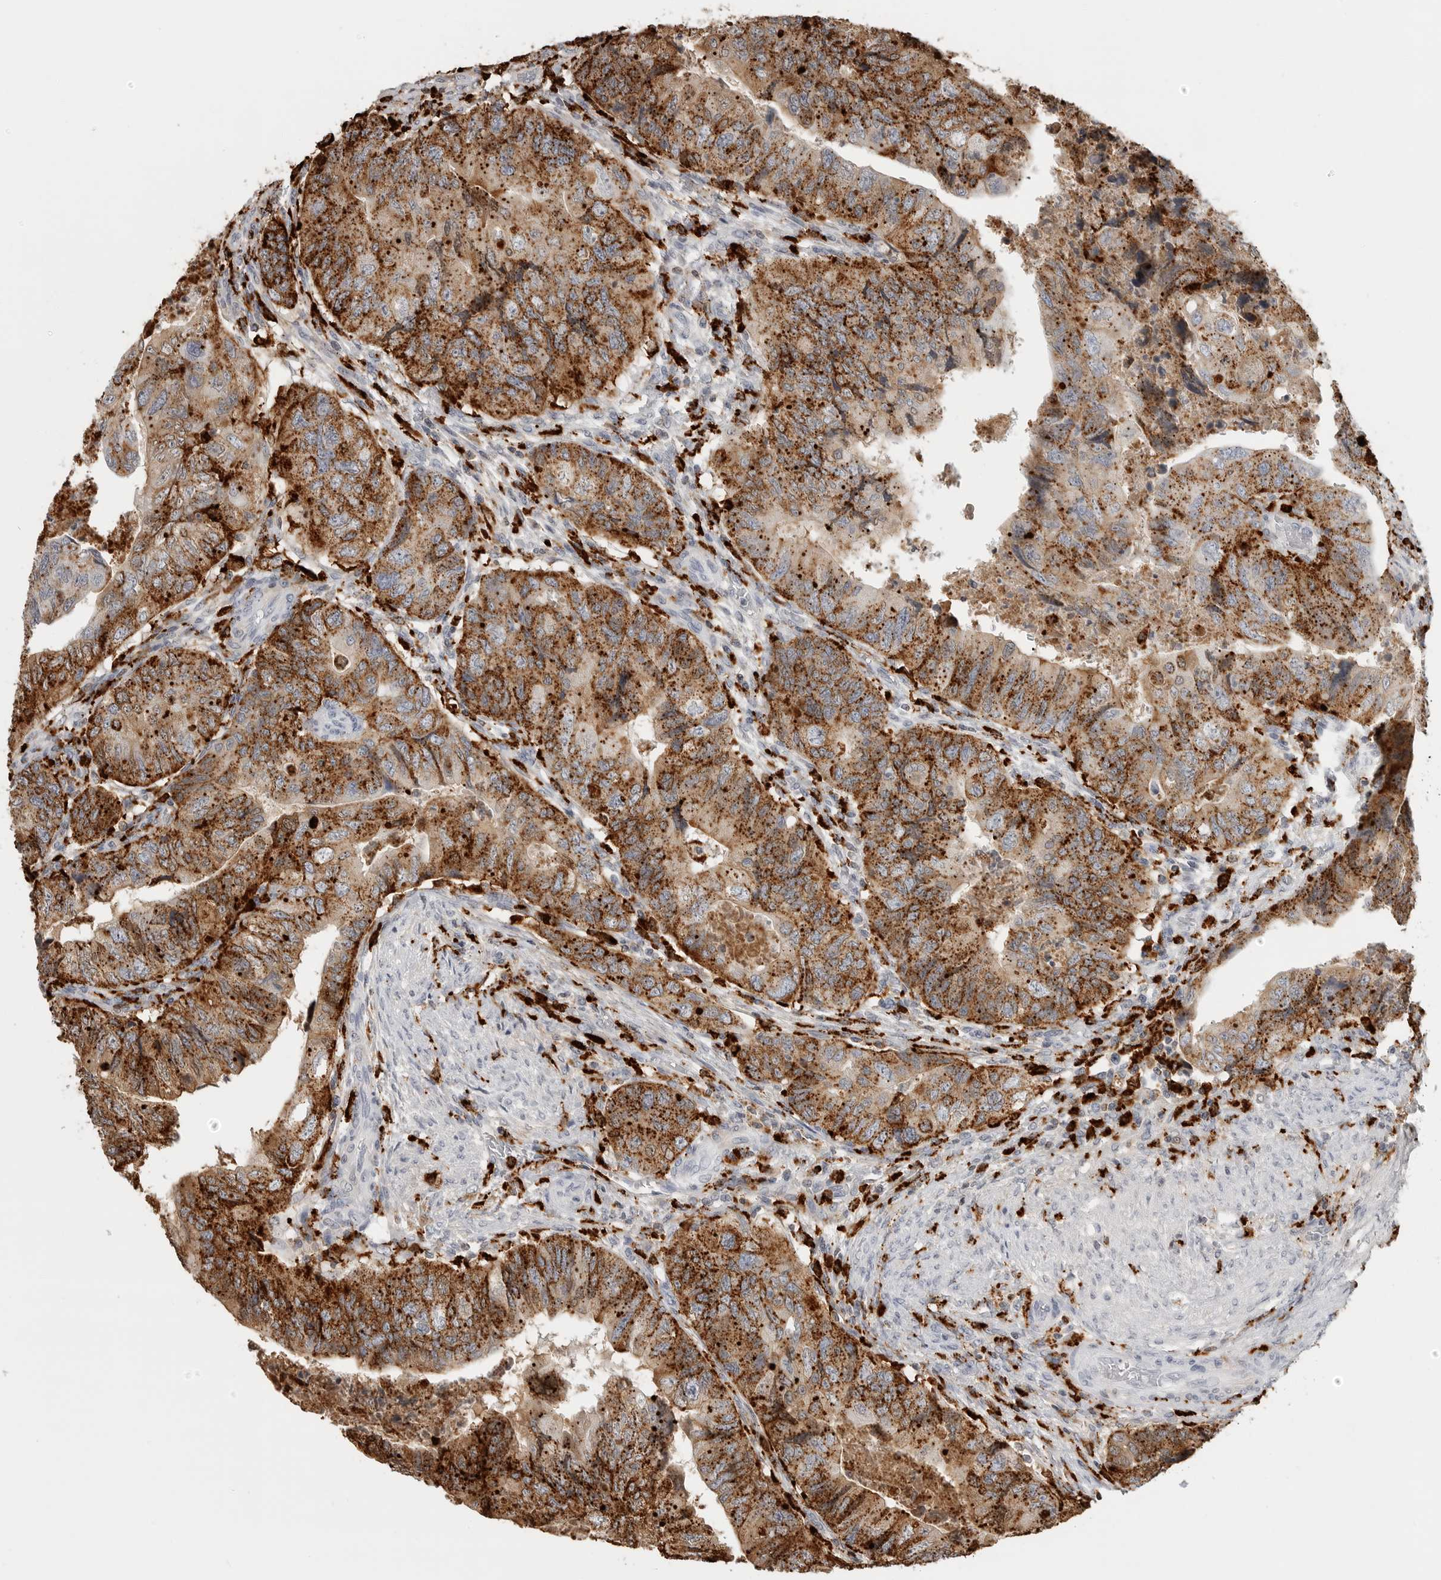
{"staining": {"intensity": "strong", "quantity": ">75%", "location": "cytoplasmic/membranous"}, "tissue": "colorectal cancer", "cell_type": "Tumor cells", "image_type": "cancer", "snomed": [{"axis": "morphology", "description": "Adenocarcinoma, NOS"}, {"axis": "topography", "description": "Rectum"}], "caption": "This image exhibits immunohistochemistry staining of human adenocarcinoma (colorectal), with high strong cytoplasmic/membranous positivity in about >75% of tumor cells.", "gene": "IFI30", "patient": {"sex": "male", "age": 63}}